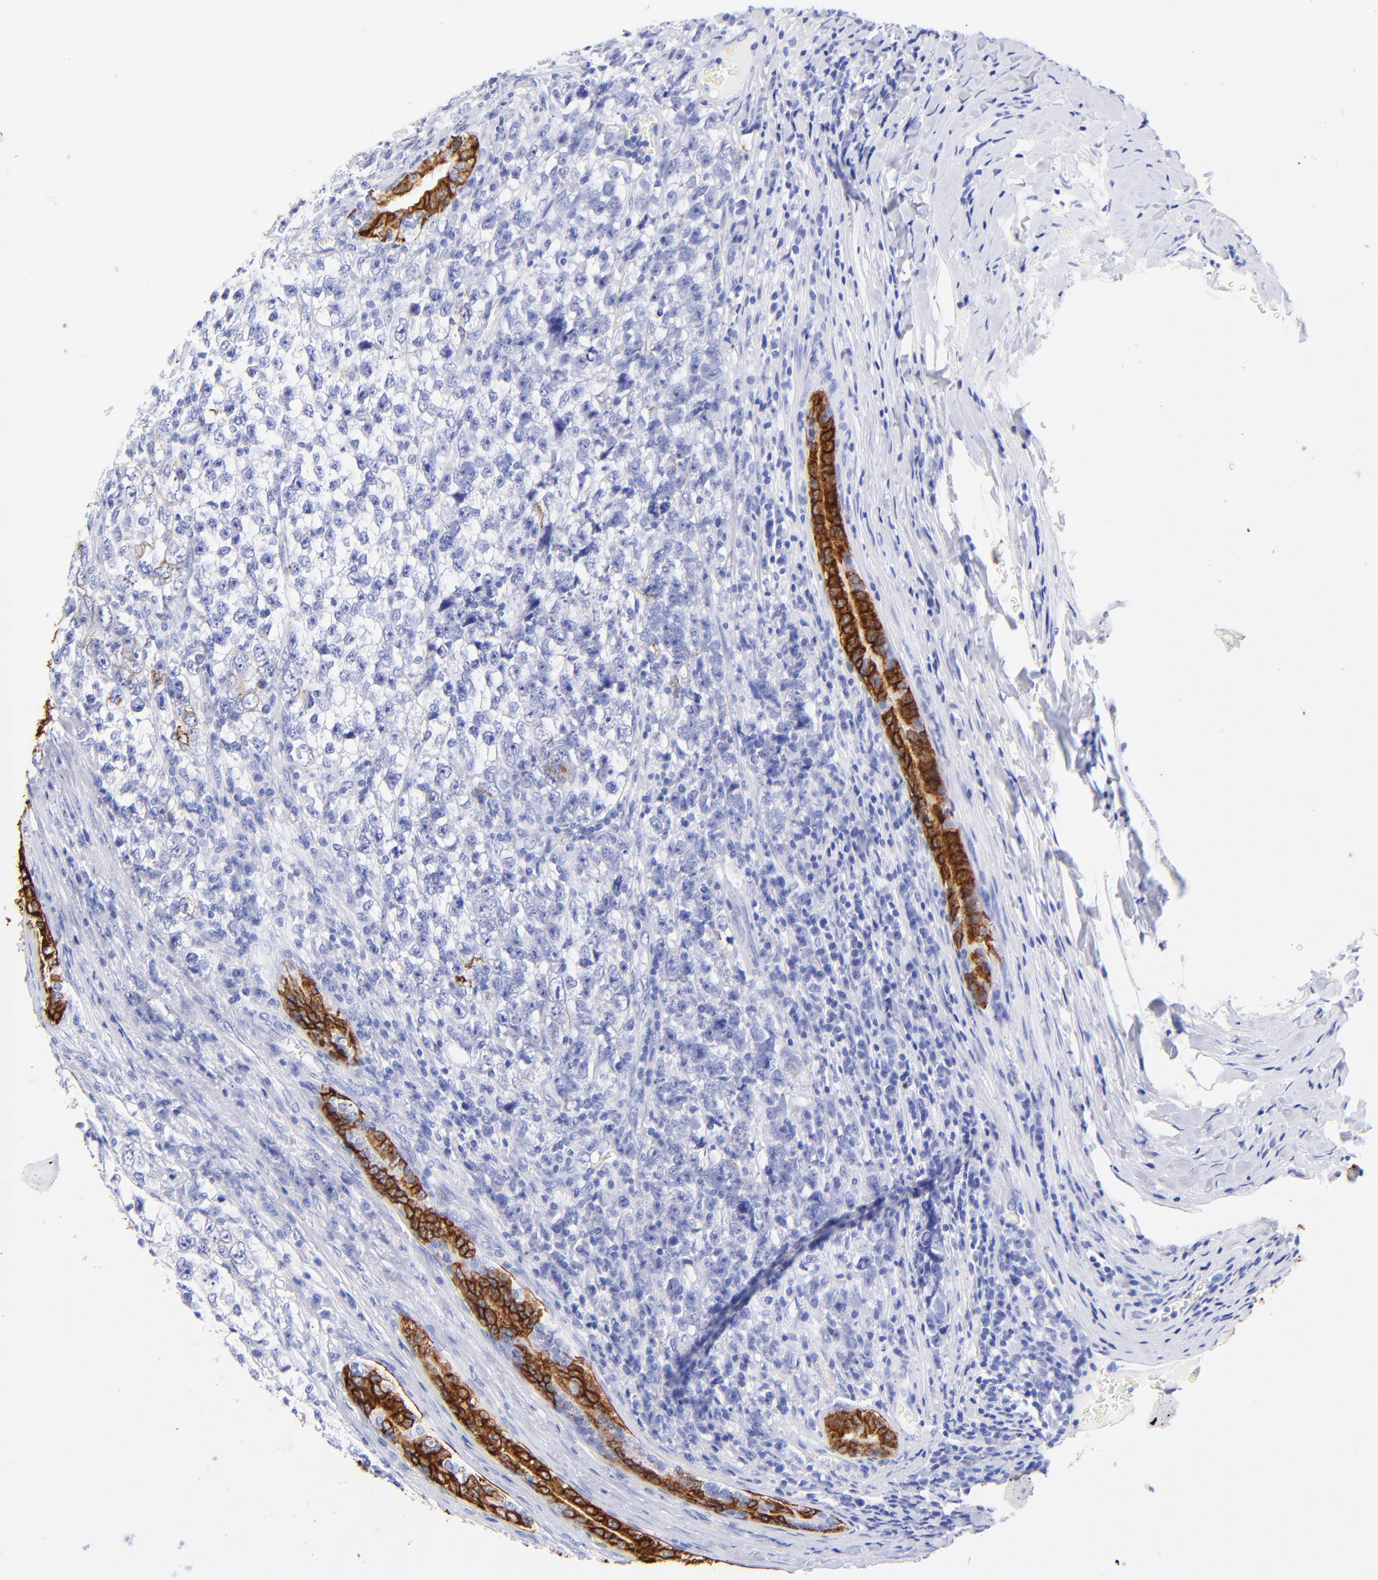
{"staining": {"intensity": "negative", "quantity": "none", "location": "none"}, "tissue": "testis cancer", "cell_type": "Tumor cells", "image_type": "cancer", "snomed": [{"axis": "morphology", "description": "Seminoma, NOS"}, {"axis": "morphology", "description": "Carcinoma, Embryonal, NOS"}, {"axis": "topography", "description": "Testis"}], "caption": "Immunohistochemical staining of embryonal carcinoma (testis) exhibits no significant staining in tumor cells.", "gene": "KRT19", "patient": {"sex": "male", "age": 30}}